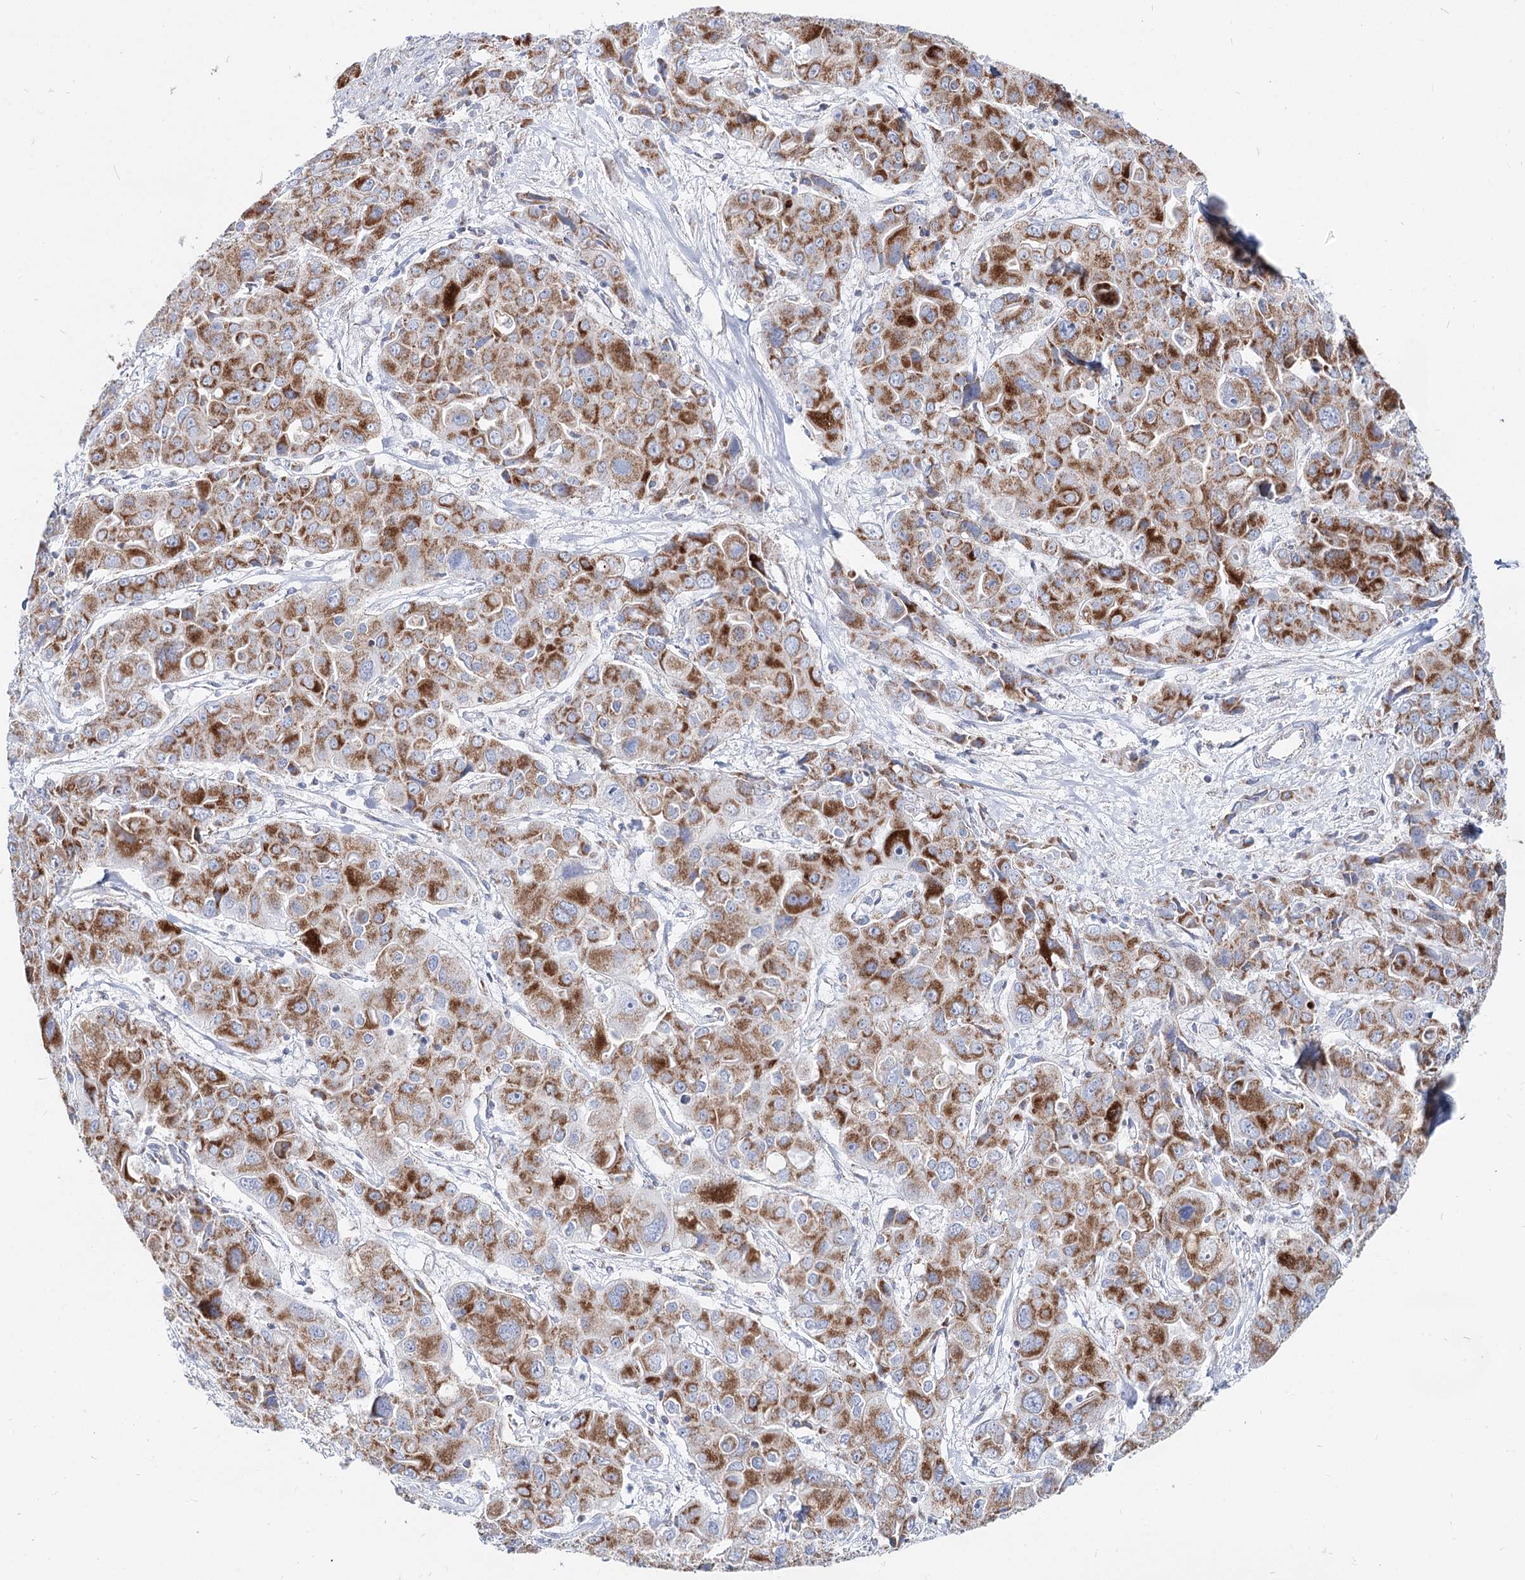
{"staining": {"intensity": "strong", "quantity": "25%-75%", "location": "cytoplasmic/membranous"}, "tissue": "liver cancer", "cell_type": "Tumor cells", "image_type": "cancer", "snomed": [{"axis": "morphology", "description": "Cholangiocarcinoma"}, {"axis": "topography", "description": "Liver"}], "caption": "Tumor cells reveal strong cytoplasmic/membranous staining in approximately 25%-75% of cells in liver cancer (cholangiocarcinoma).", "gene": "MCCC2", "patient": {"sex": "male", "age": 67}}